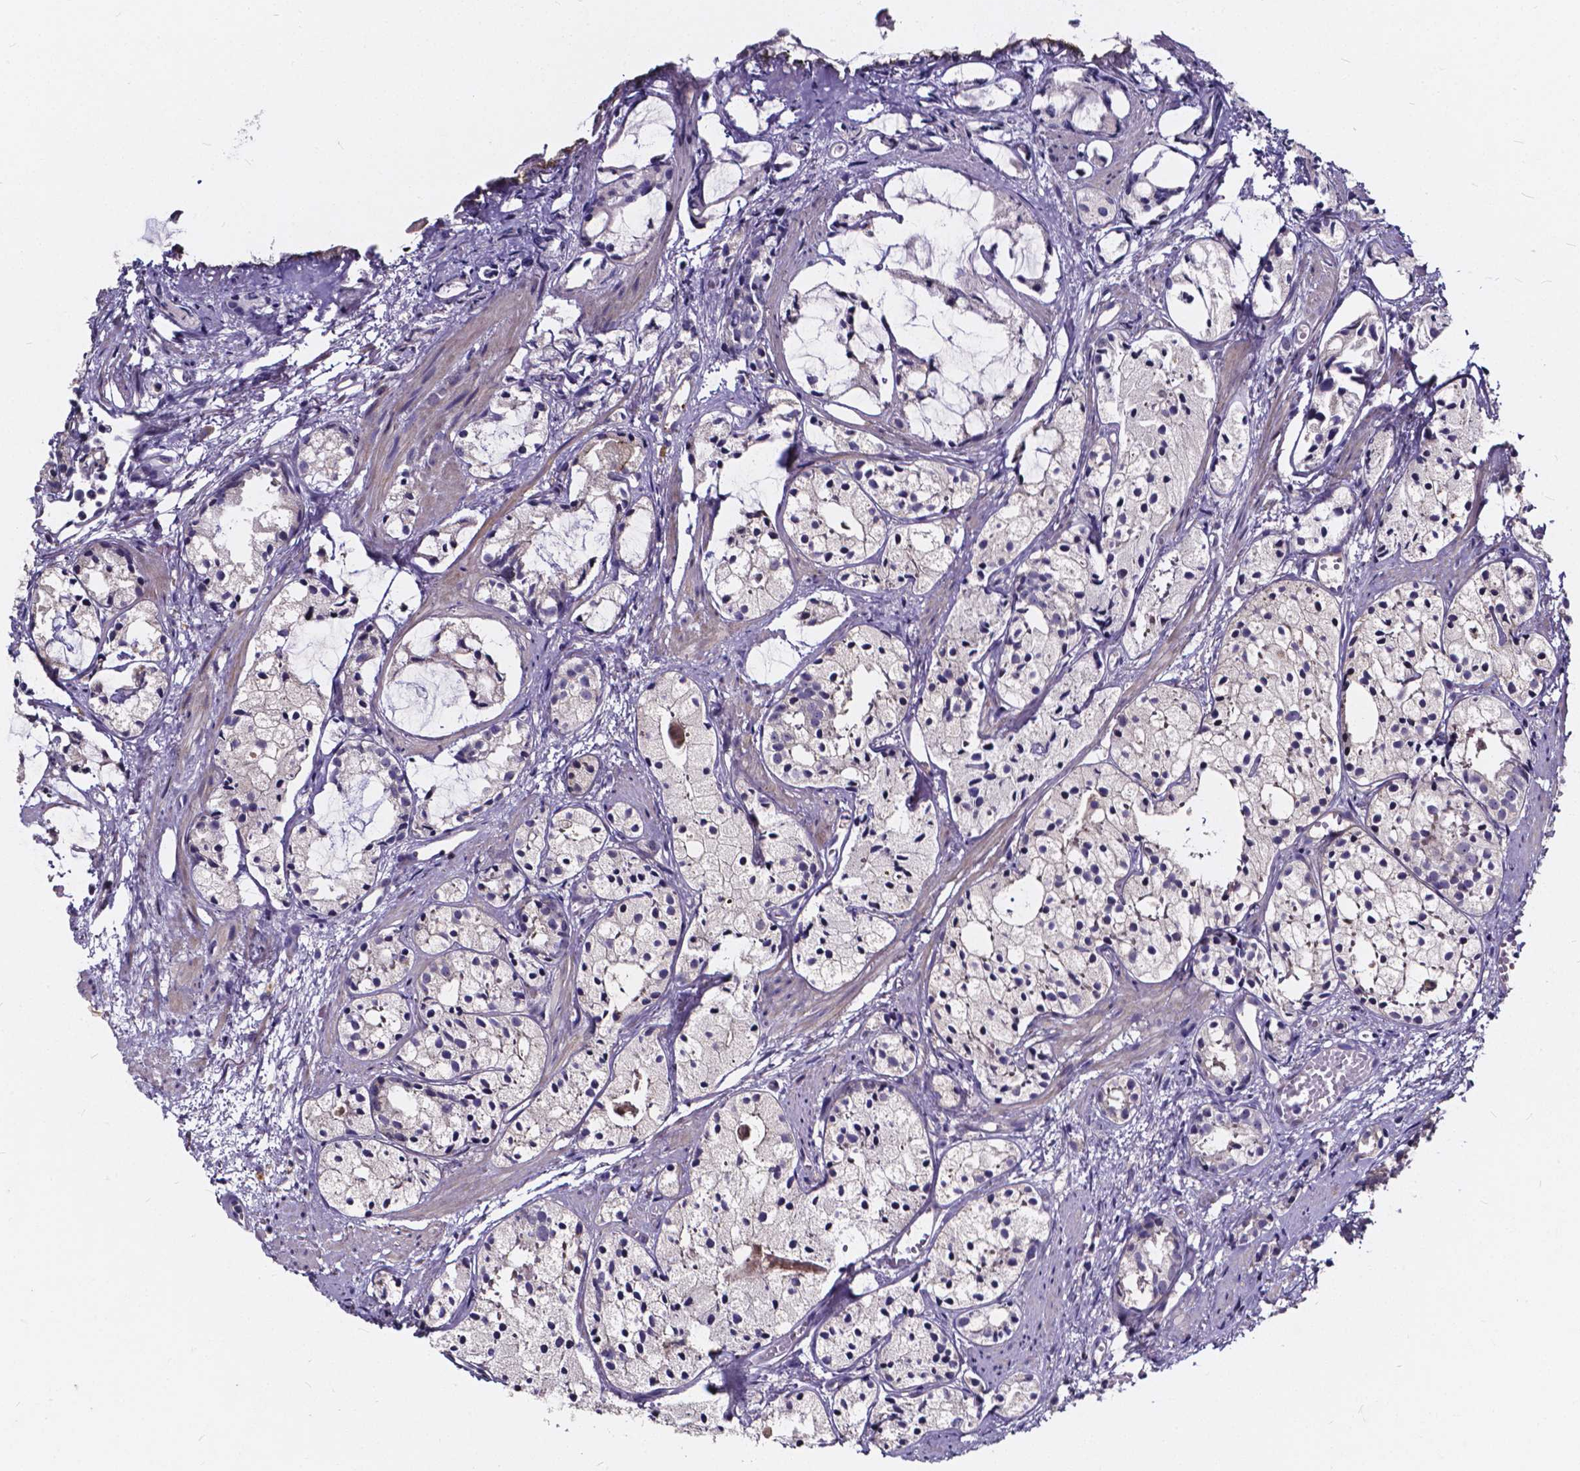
{"staining": {"intensity": "negative", "quantity": "none", "location": "none"}, "tissue": "prostate cancer", "cell_type": "Tumor cells", "image_type": "cancer", "snomed": [{"axis": "morphology", "description": "Adenocarcinoma, High grade"}, {"axis": "topography", "description": "Prostate"}], "caption": "A high-resolution histopathology image shows immunohistochemistry (IHC) staining of prostate cancer, which exhibits no significant staining in tumor cells.", "gene": "SOWAHA", "patient": {"sex": "male", "age": 85}}